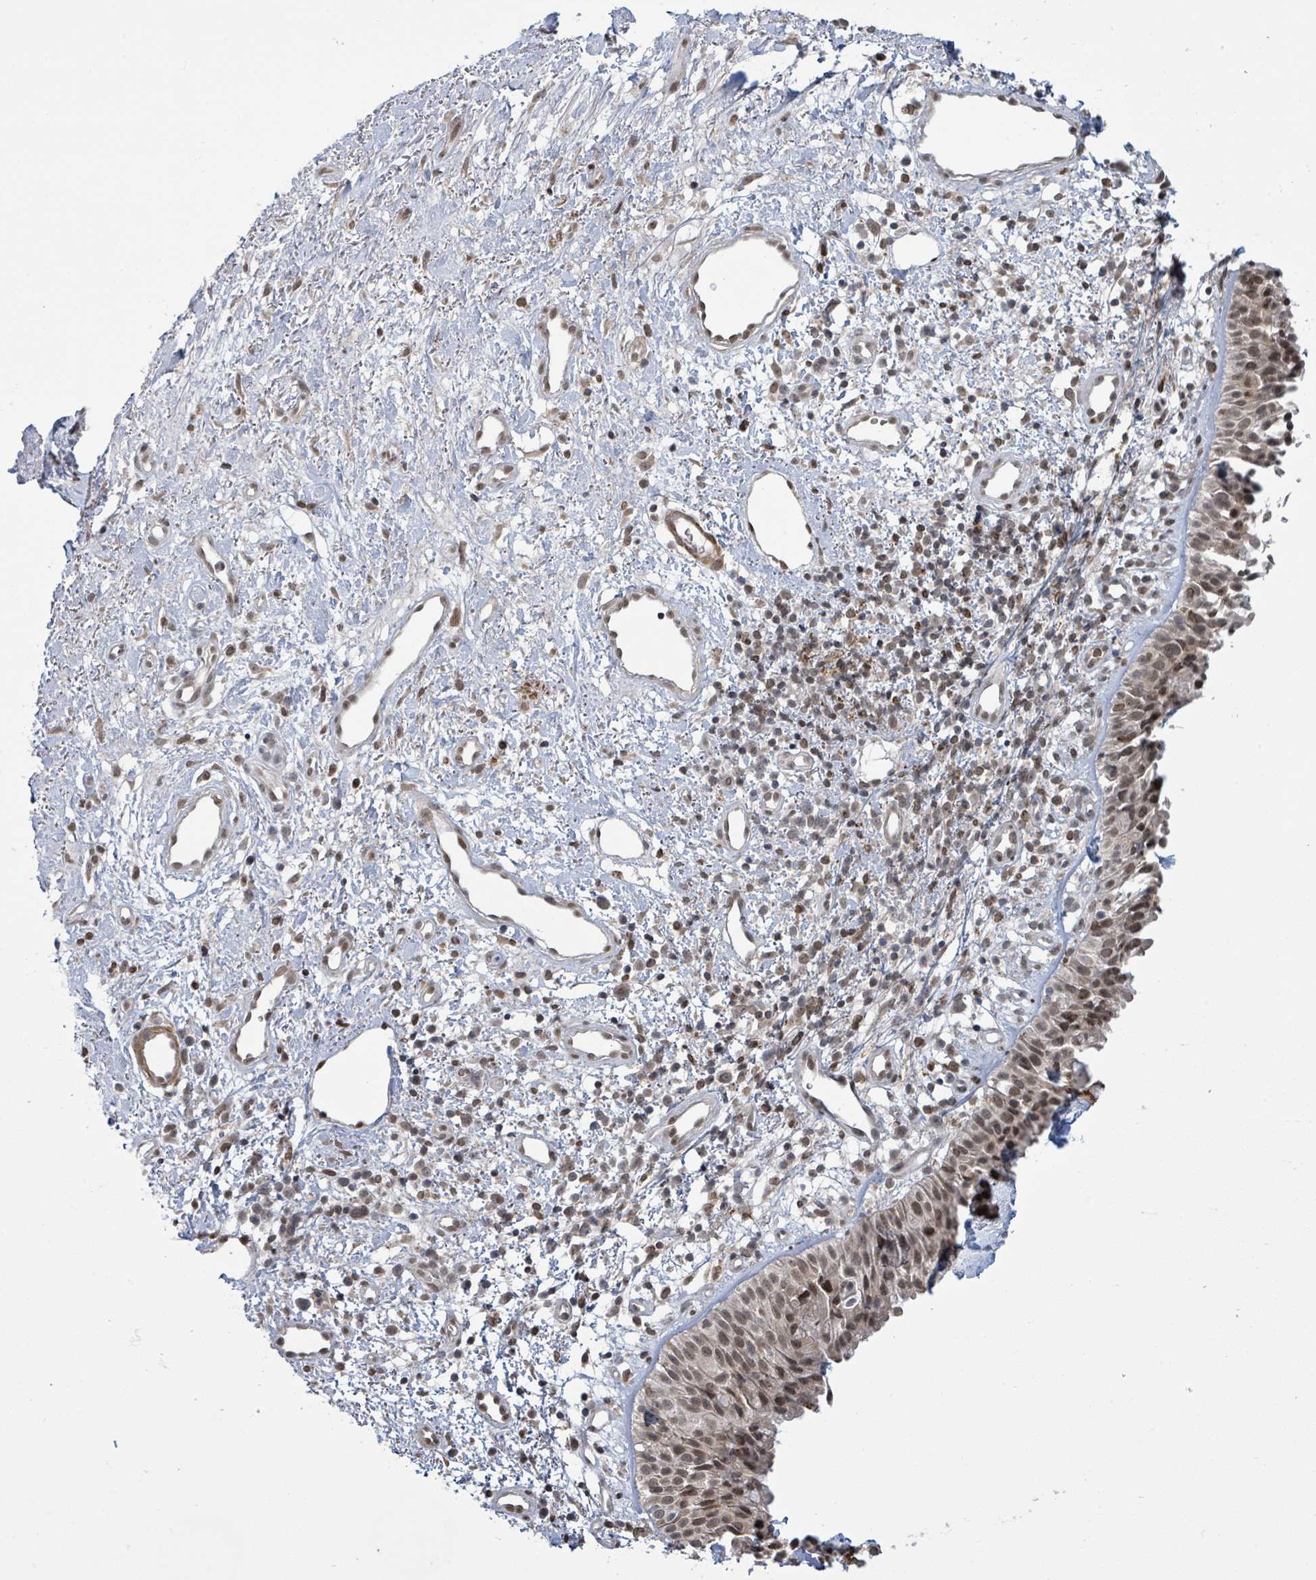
{"staining": {"intensity": "moderate", "quantity": ">75%", "location": "nuclear"}, "tissue": "nasopharynx", "cell_type": "Respiratory epithelial cells", "image_type": "normal", "snomed": [{"axis": "morphology", "description": "Normal tissue, NOS"}, {"axis": "topography", "description": "Cartilage tissue"}, {"axis": "topography", "description": "Nasopharynx"}, {"axis": "topography", "description": "Thyroid gland"}], "caption": "Immunohistochemical staining of unremarkable human nasopharynx displays >75% levels of moderate nuclear protein positivity in approximately >75% of respiratory epithelial cells. The protein of interest is shown in brown color, while the nuclei are stained blue.", "gene": "SBF2", "patient": {"sex": "male", "age": 63}}